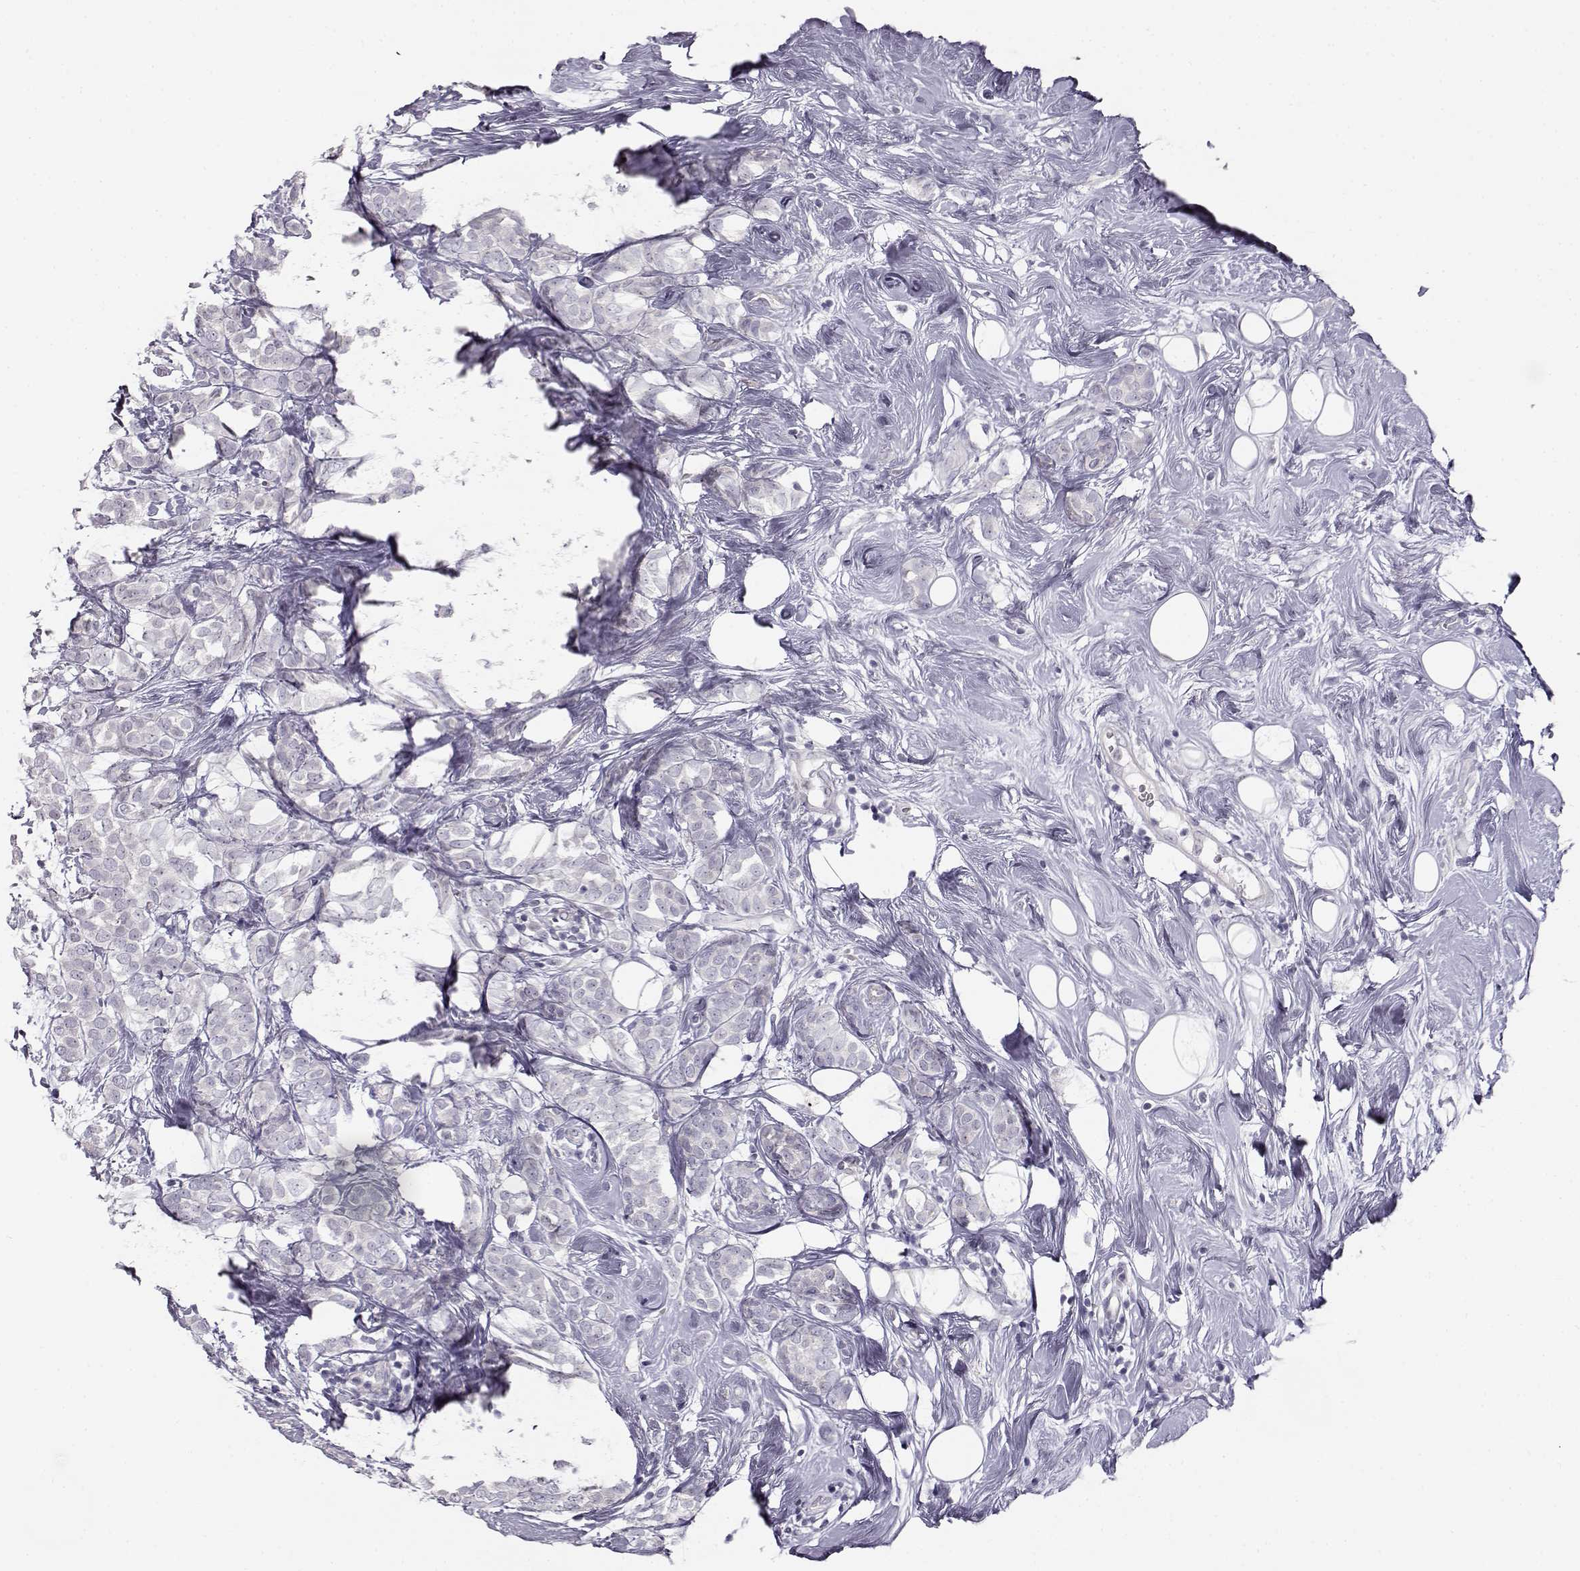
{"staining": {"intensity": "negative", "quantity": "none", "location": "none"}, "tissue": "breast cancer", "cell_type": "Tumor cells", "image_type": "cancer", "snomed": [{"axis": "morphology", "description": "Lobular carcinoma"}, {"axis": "topography", "description": "Breast"}], "caption": "A micrograph of lobular carcinoma (breast) stained for a protein displays no brown staining in tumor cells. (Brightfield microscopy of DAB (3,3'-diaminobenzidine) immunohistochemistry (IHC) at high magnification).", "gene": "MYCBPAP", "patient": {"sex": "female", "age": 49}}